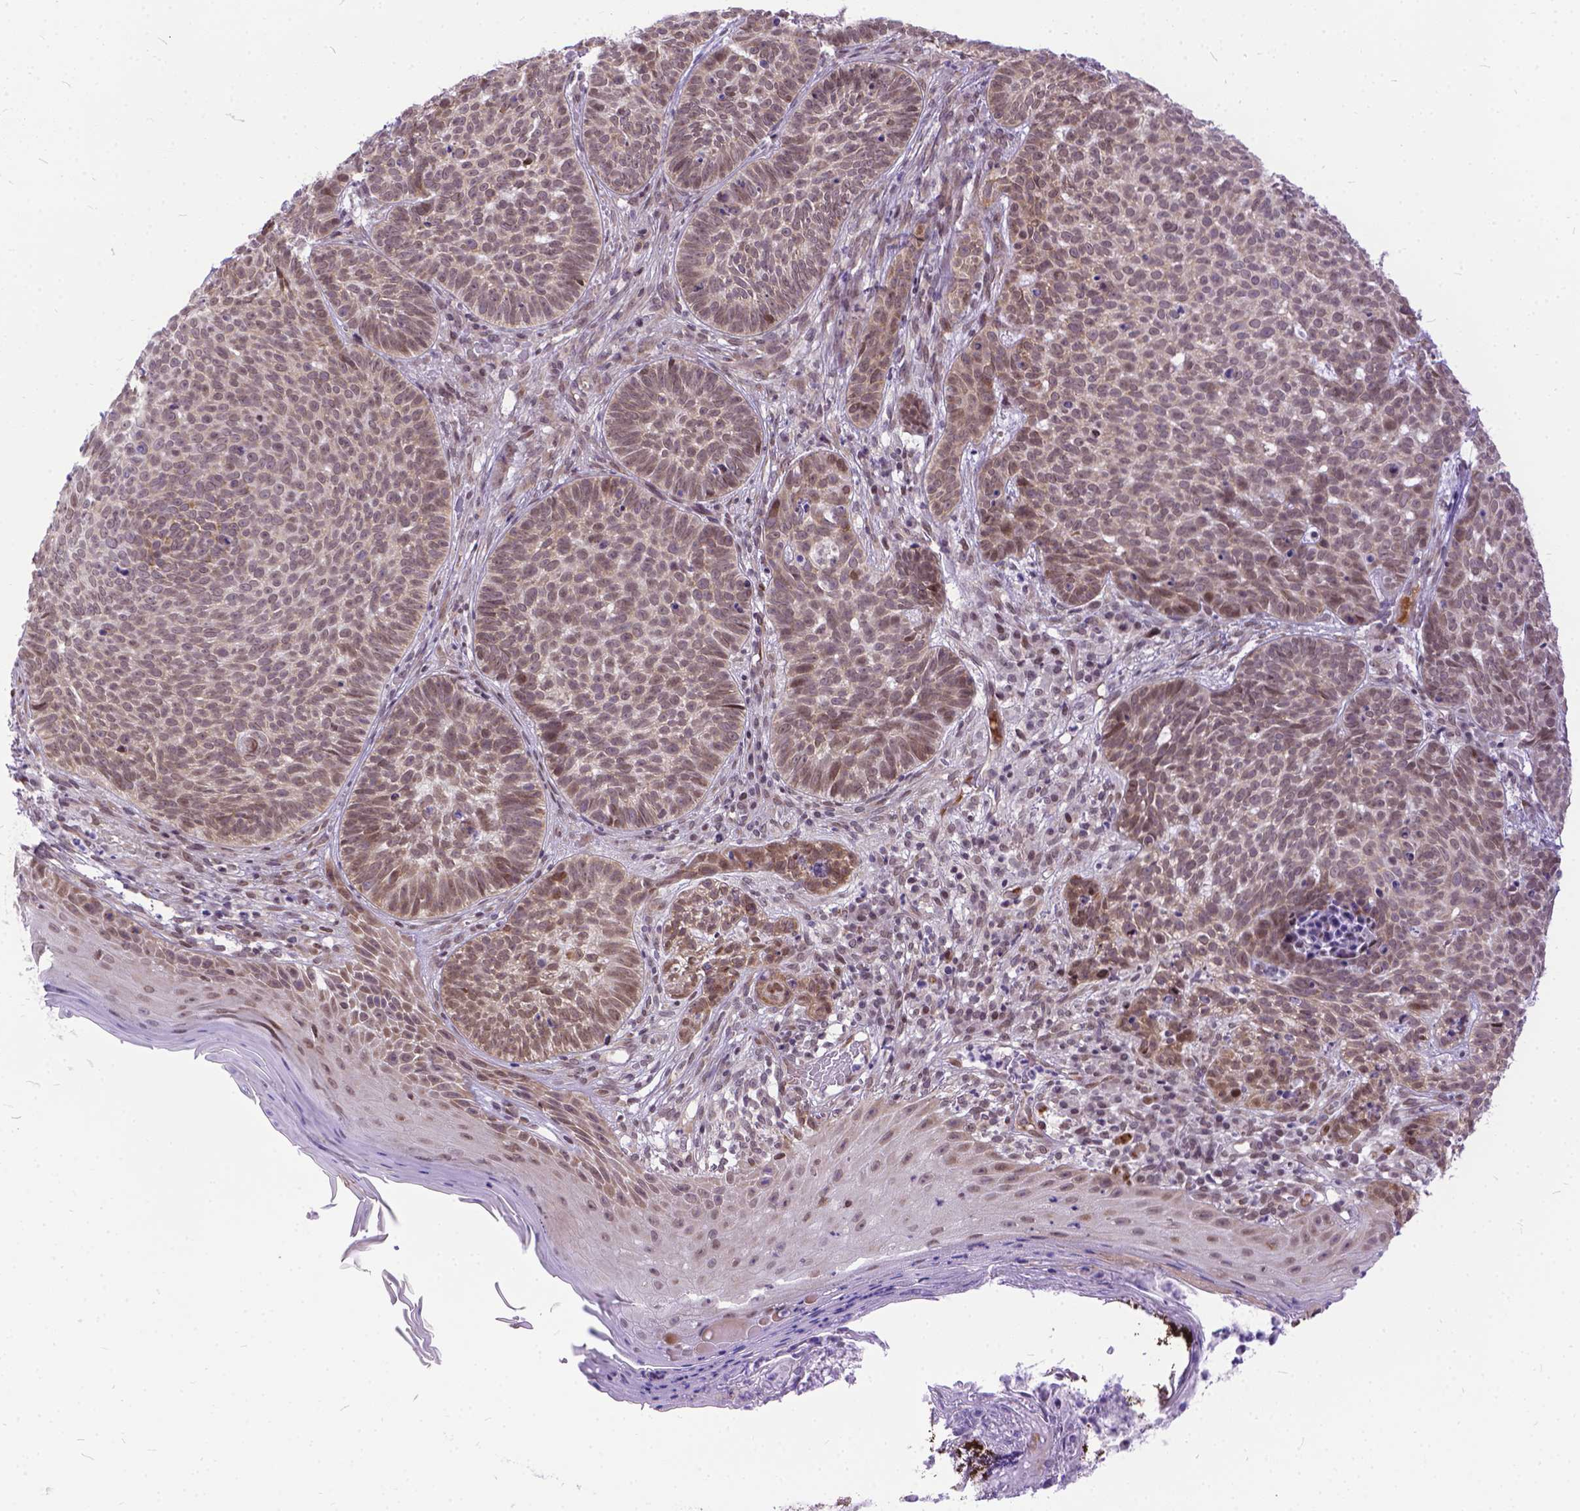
{"staining": {"intensity": "weak", "quantity": ">75%", "location": "nuclear"}, "tissue": "skin cancer", "cell_type": "Tumor cells", "image_type": "cancer", "snomed": [{"axis": "morphology", "description": "Basal cell carcinoma"}, {"axis": "topography", "description": "Skin"}], "caption": "This is an image of immunohistochemistry staining of skin cancer (basal cell carcinoma), which shows weak staining in the nuclear of tumor cells.", "gene": "FAM124B", "patient": {"sex": "male", "age": 90}}